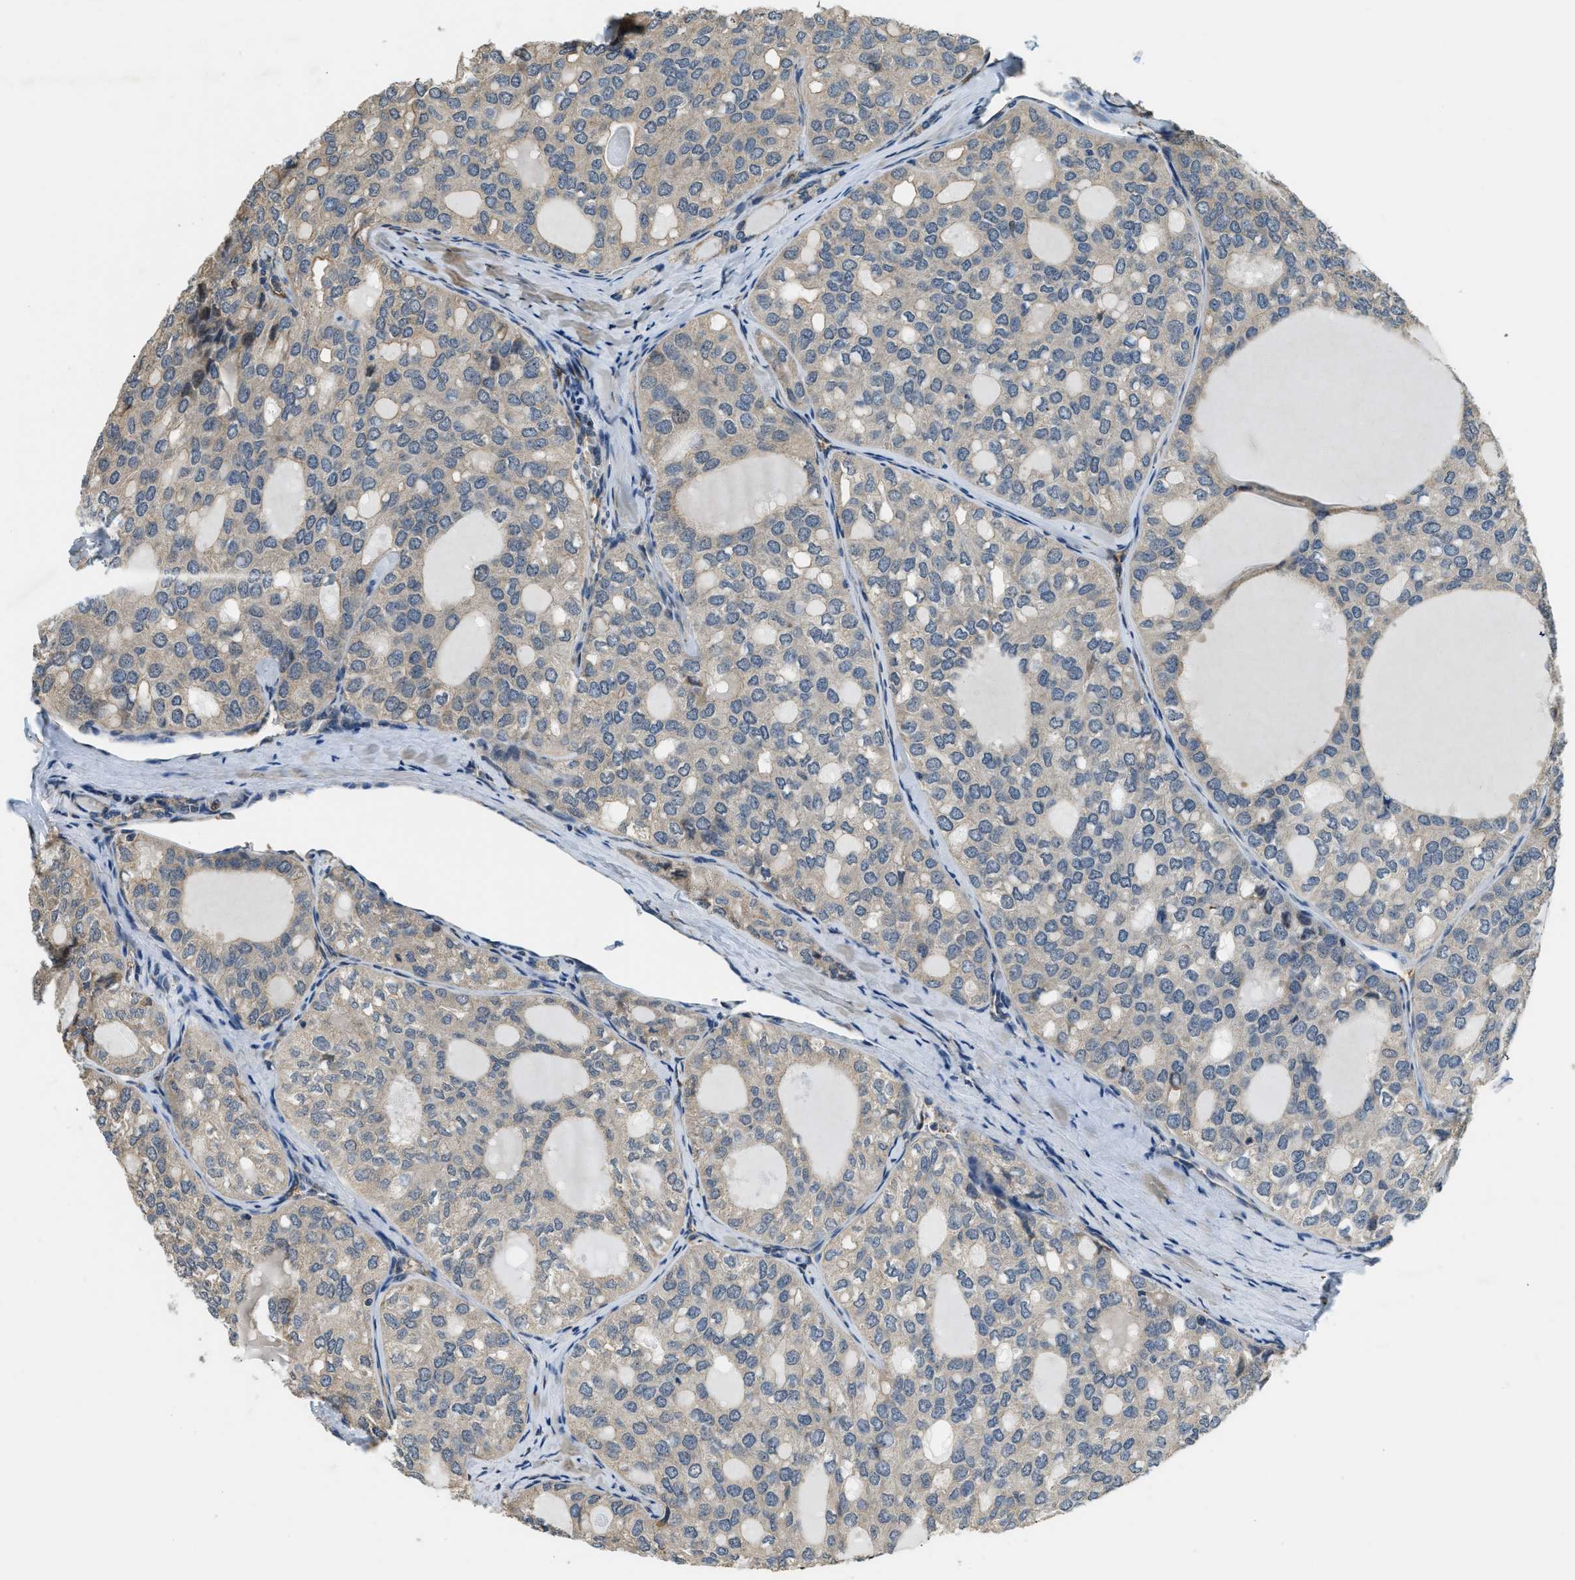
{"staining": {"intensity": "negative", "quantity": "none", "location": "none"}, "tissue": "thyroid cancer", "cell_type": "Tumor cells", "image_type": "cancer", "snomed": [{"axis": "morphology", "description": "Follicular adenoma carcinoma, NOS"}, {"axis": "topography", "description": "Thyroid gland"}], "caption": "Protein analysis of thyroid cancer (follicular adenoma carcinoma) demonstrates no significant staining in tumor cells.", "gene": "ALOX12", "patient": {"sex": "male", "age": 75}}